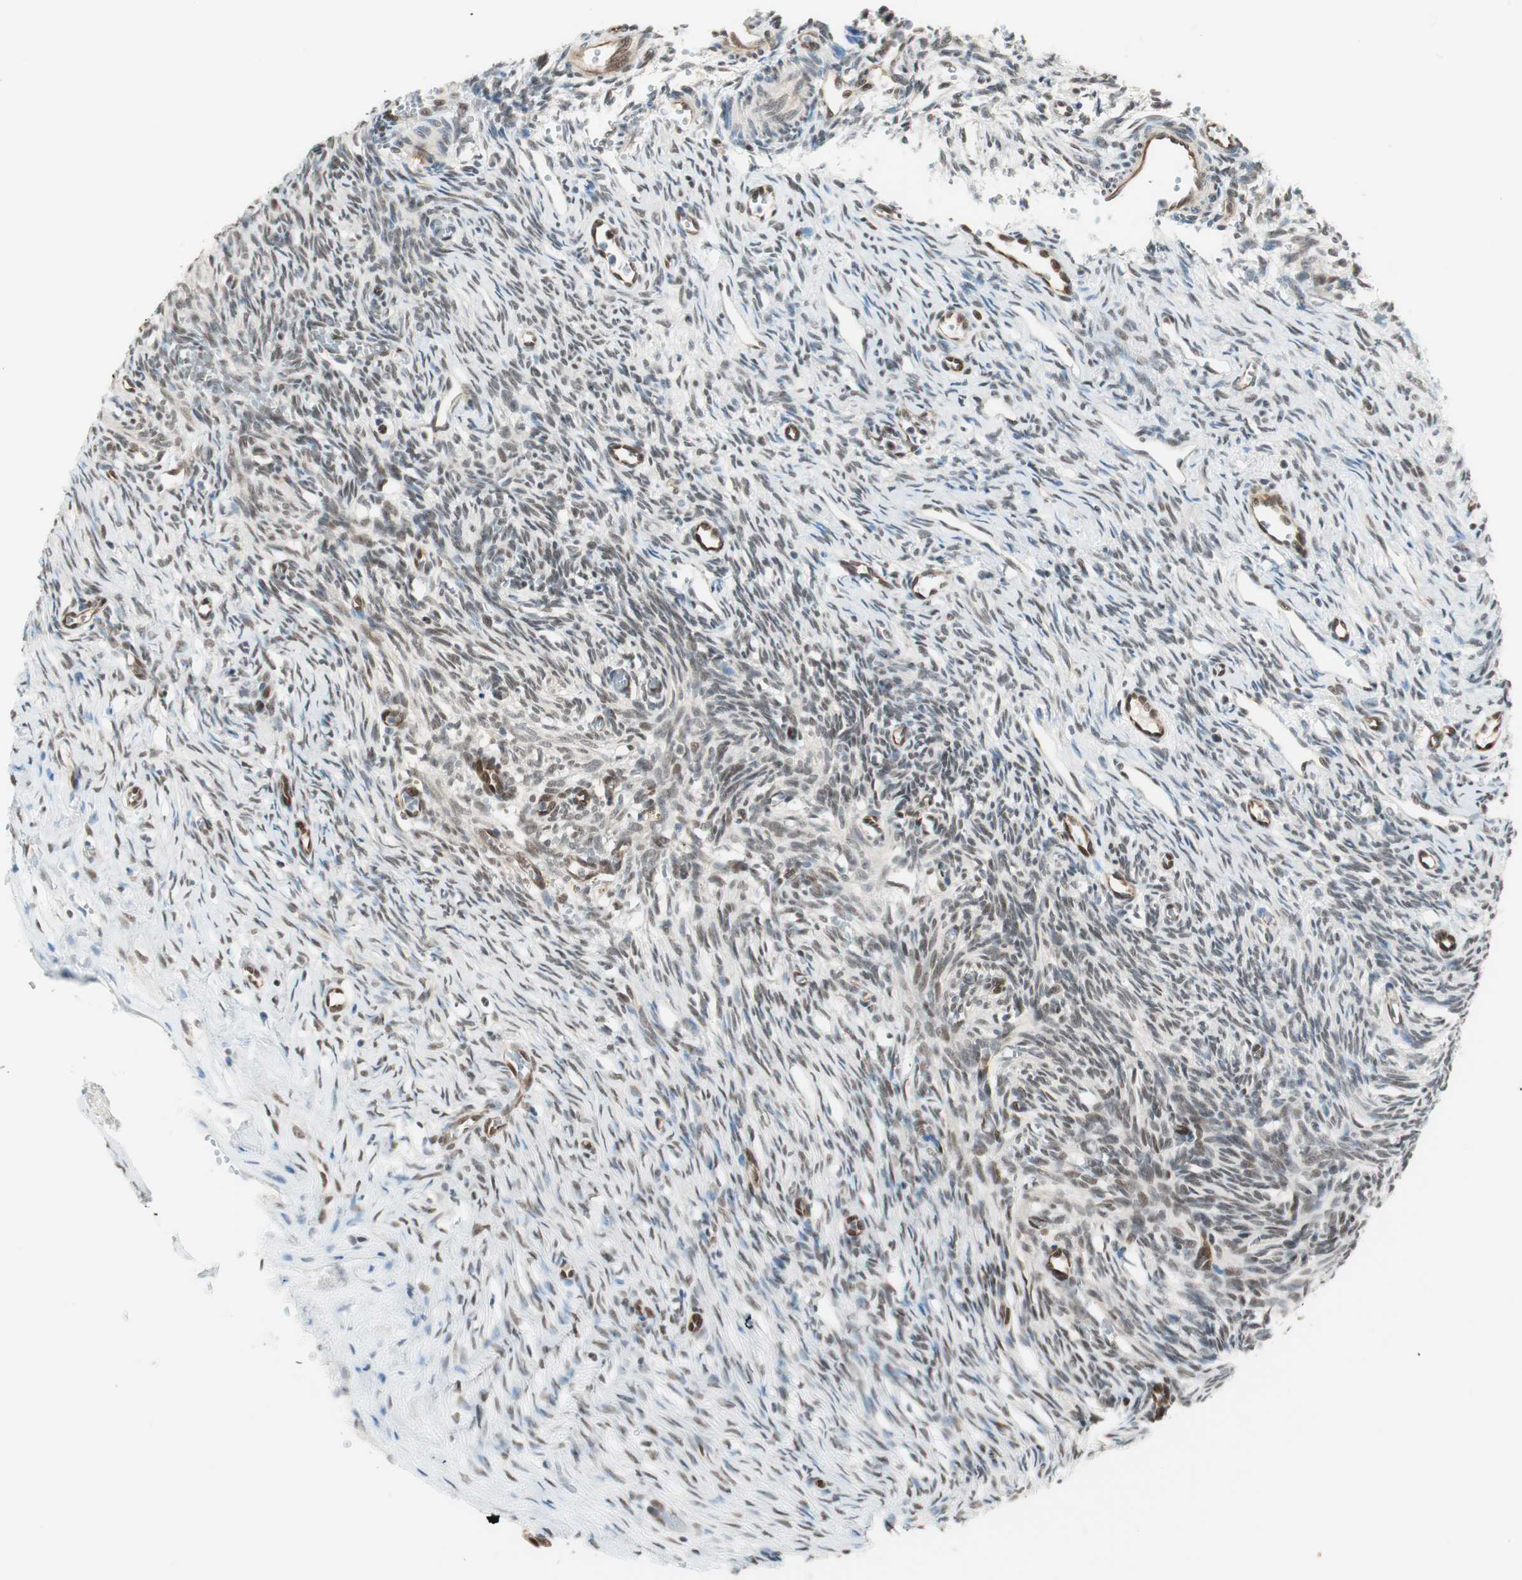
{"staining": {"intensity": "weak", "quantity": ">75%", "location": "nuclear"}, "tissue": "ovary", "cell_type": "Ovarian stroma cells", "image_type": "normal", "snomed": [{"axis": "morphology", "description": "Normal tissue, NOS"}, {"axis": "topography", "description": "Ovary"}], "caption": "Weak nuclear protein staining is seen in approximately >75% of ovarian stroma cells in ovary.", "gene": "ZBTB17", "patient": {"sex": "female", "age": 33}}